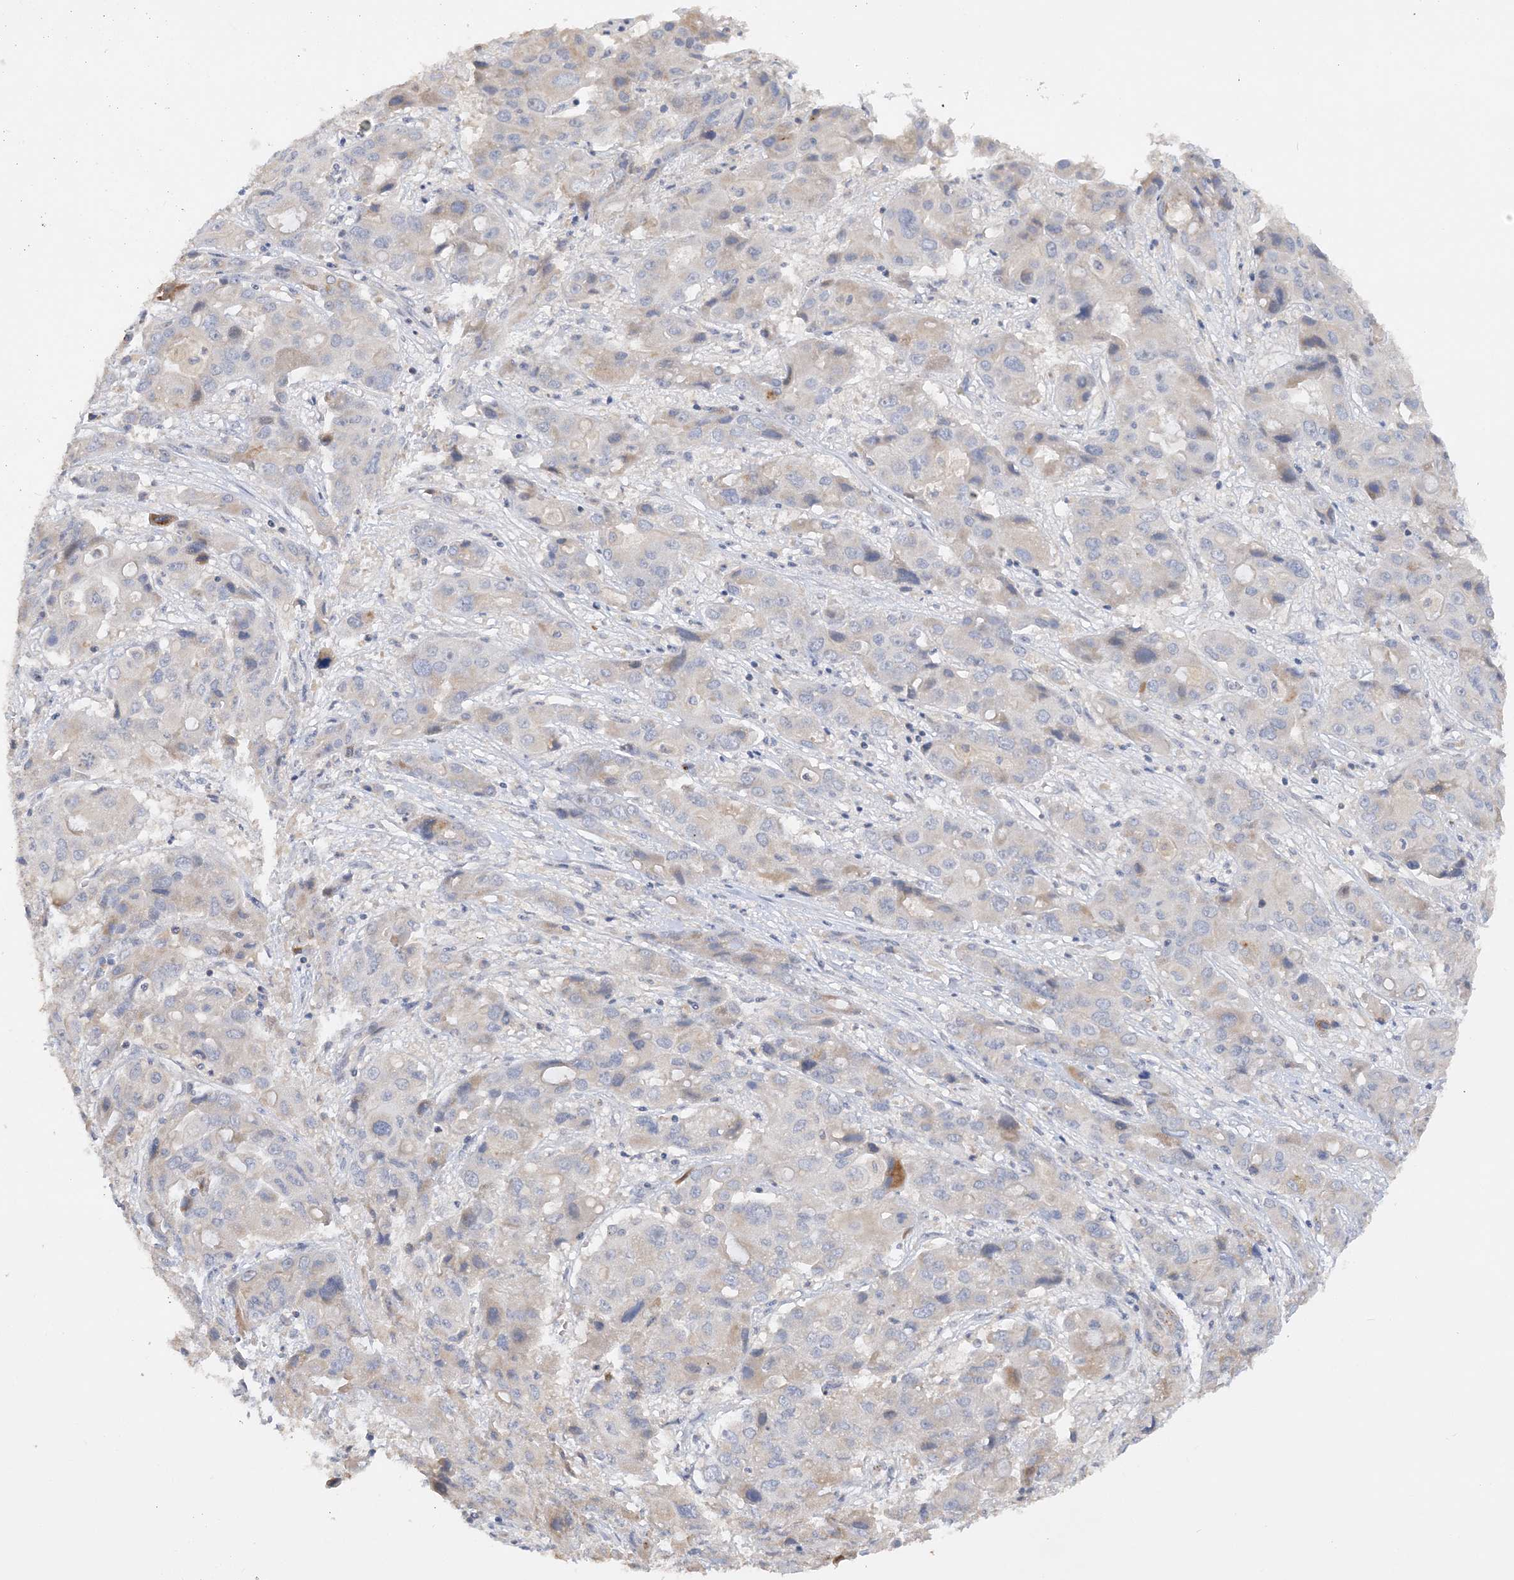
{"staining": {"intensity": "weak", "quantity": "<25%", "location": "cytoplasmic/membranous"}, "tissue": "liver cancer", "cell_type": "Tumor cells", "image_type": "cancer", "snomed": [{"axis": "morphology", "description": "Cholangiocarcinoma"}, {"axis": "topography", "description": "Liver"}], "caption": "Tumor cells show no significant staining in liver cancer.", "gene": "GRINA", "patient": {"sex": "male", "age": 67}}